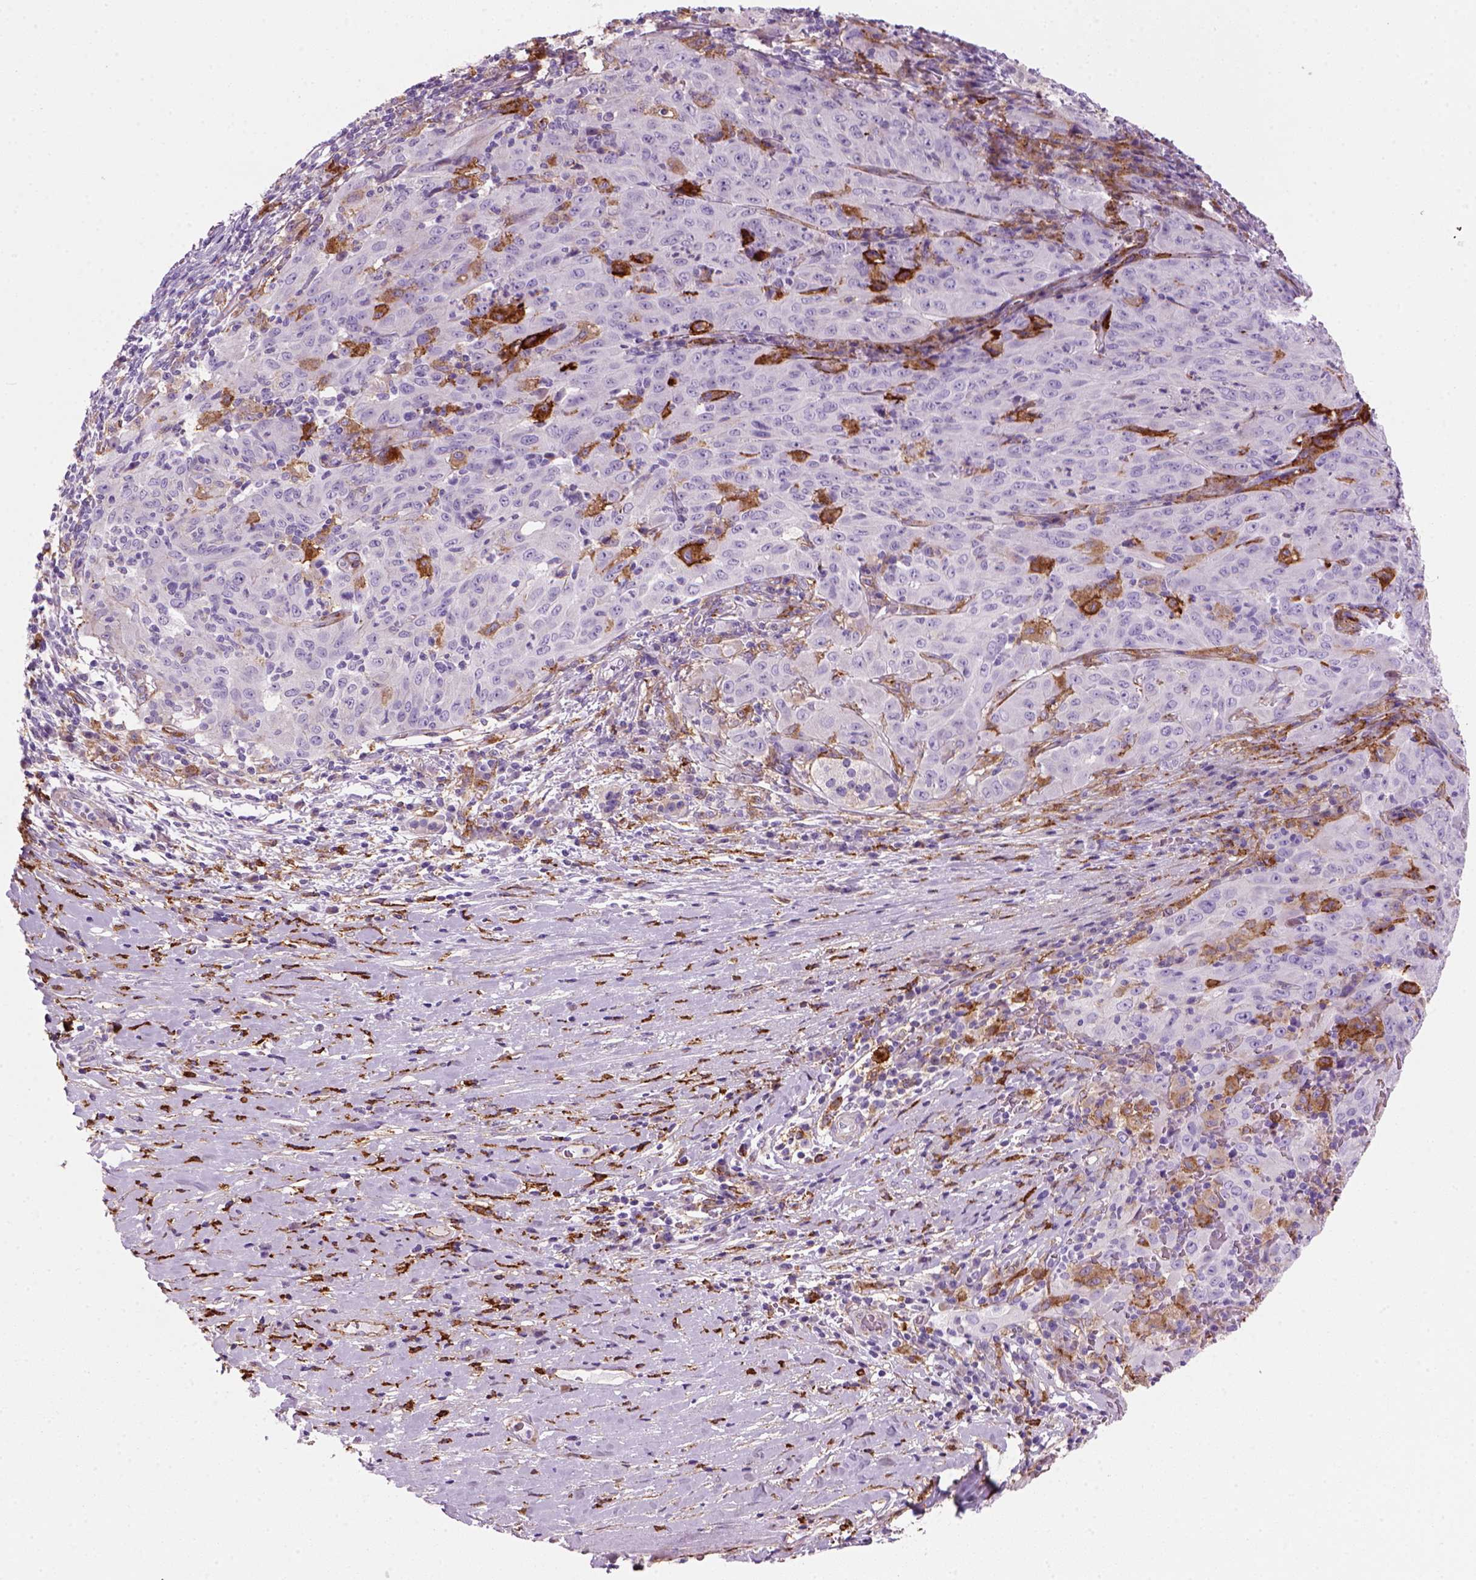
{"staining": {"intensity": "negative", "quantity": "none", "location": "none"}, "tissue": "pancreatic cancer", "cell_type": "Tumor cells", "image_type": "cancer", "snomed": [{"axis": "morphology", "description": "Adenocarcinoma, NOS"}, {"axis": "topography", "description": "Pancreas"}], "caption": "IHC photomicrograph of neoplastic tissue: human adenocarcinoma (pancreatic) stained with DAB (3,3'-diaminobenzidine) displays no significant protein staining in tumor cells.", "gene": "MARCKS", "patient": {"sex": "male", "age": 63}}